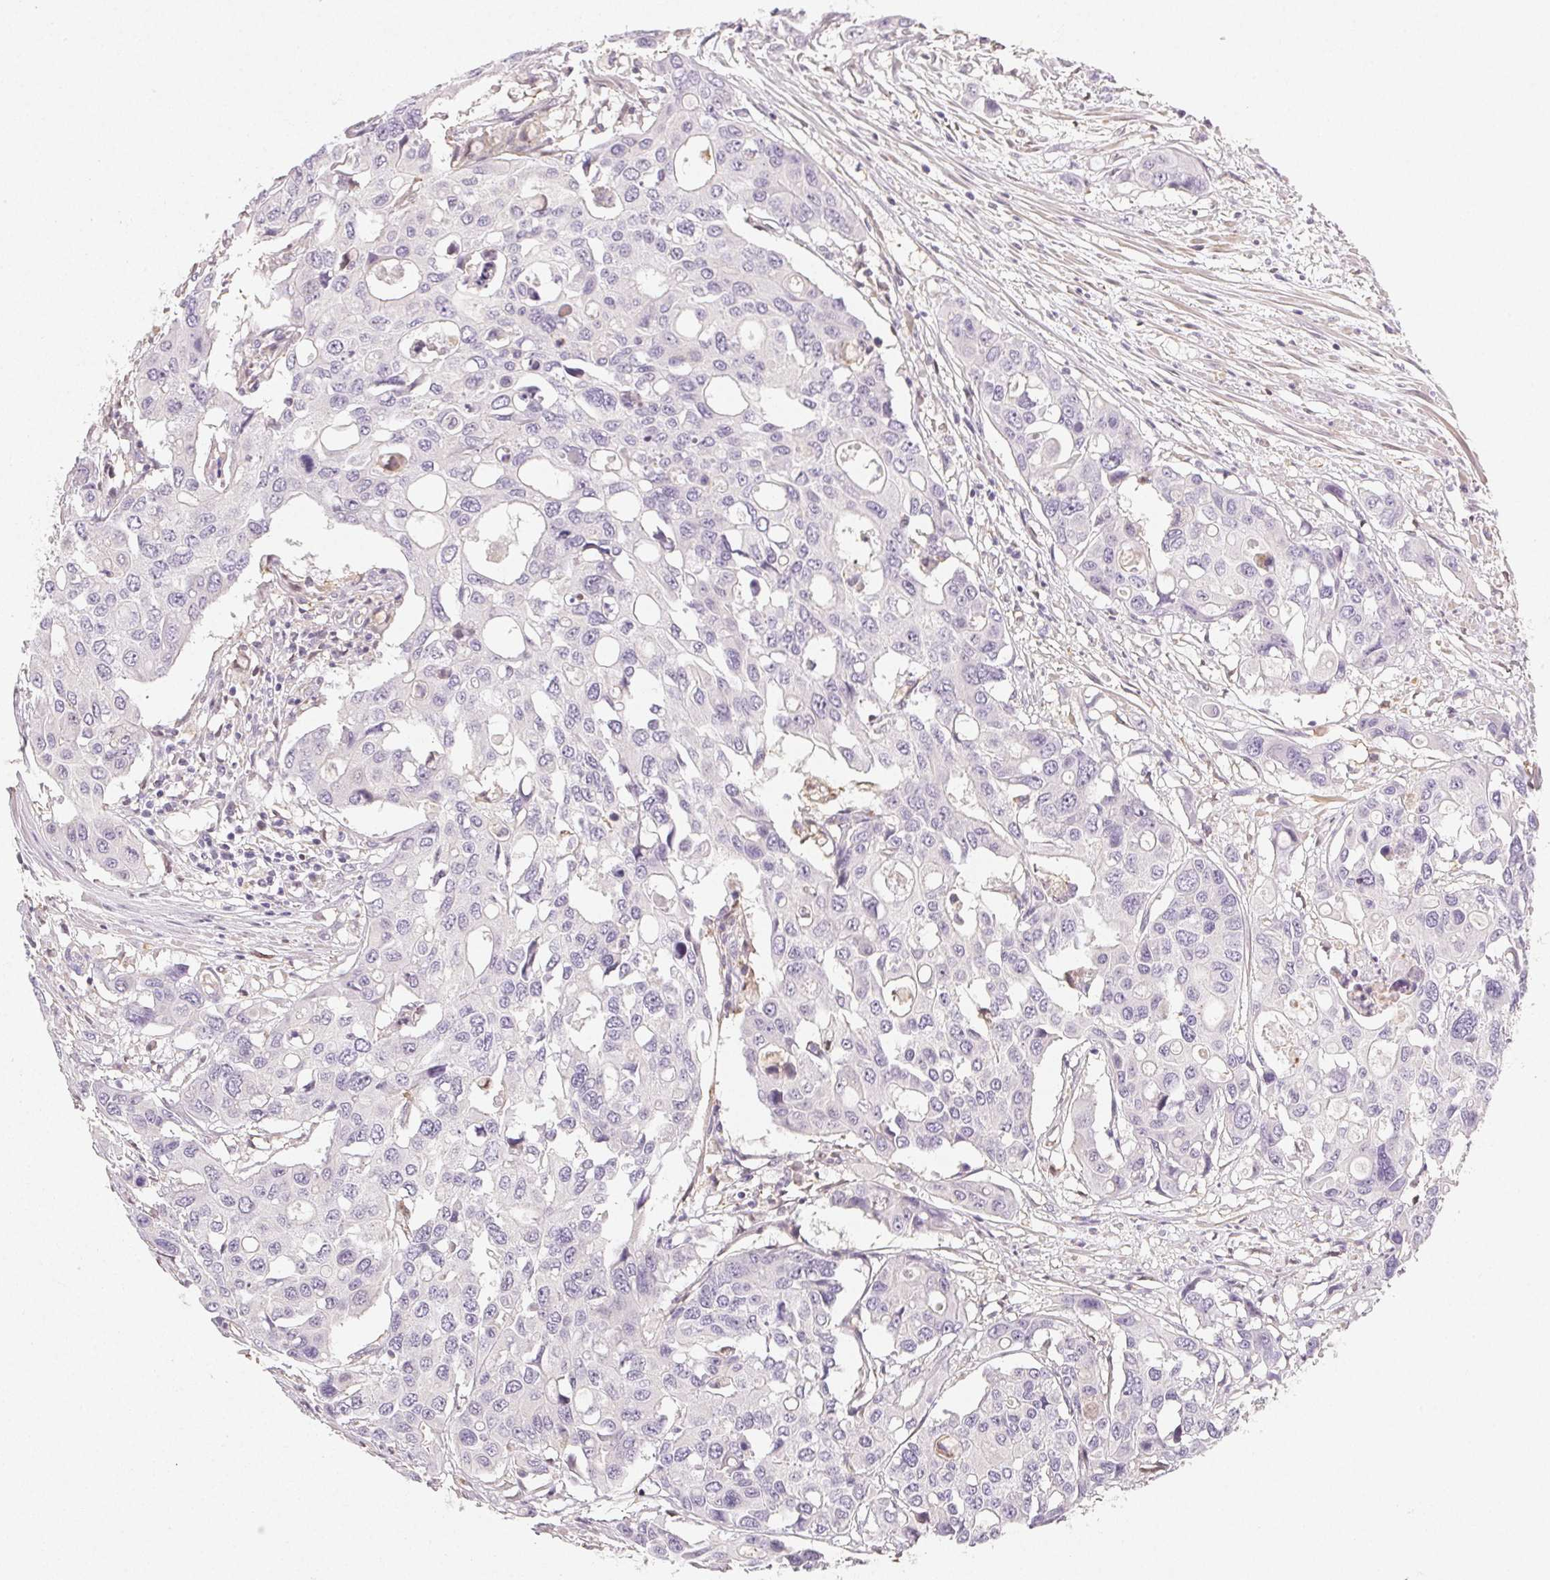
{"staining": {"intensity": "negative", "quantity": "none", "location": "none"}, "tissue": "colorectal cancer", "cell_type": "Tumor cells", "image_type": "cancer", "snomed": [{"axis": "morphology", "description": "Adenocarcinoma, NOS"}, {"axis": "topography", "description": "Colon"}], "caption": "Photomicrograph shows no protein staining in tumor cells of colorectal cancer tissue.", "gene": "LRRC23", "patient": {"sex": "male", "age": 77}}